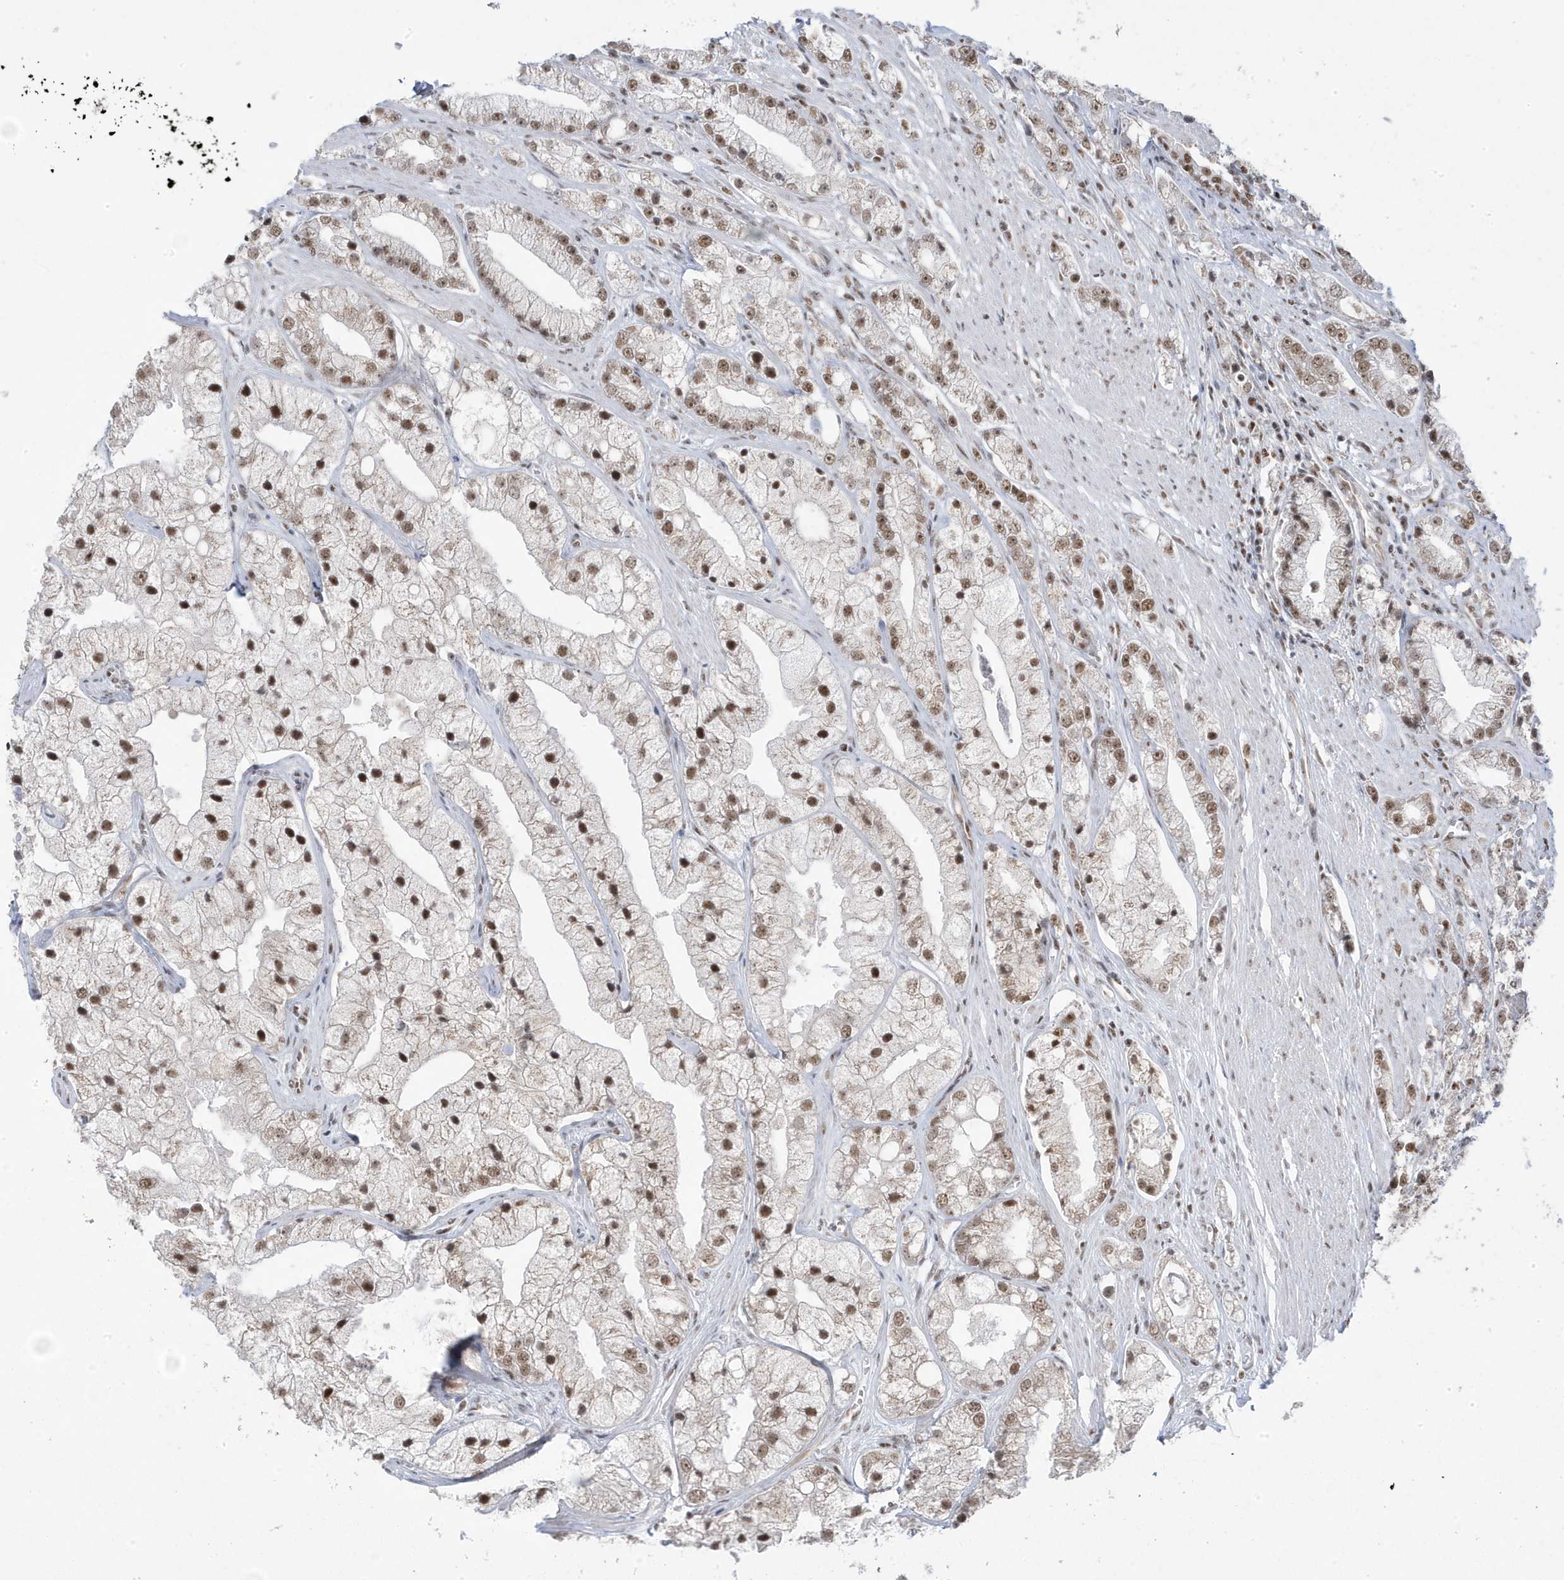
{"staining": {"intensity": "moderate", "quantity": ">75%", "location": "nuclear"}, "tissue": "prostate cancer", "cell_type": "Tumor cells", "image_type": "cancer", "snomed": [{"axis": "morphology", "description": "Adenocarcinoma, High grade"}, {"axis": "topography", "description": "Prostate"}], "caption": "This is a photomicrograph of immunohistochemistry (IHC) staining of high-grade adenocarcinoma (prostate), which shows moderate staining in the nuclear of tumor cells.", "gene": "MTREX", "patient": {"sex": "male", "age": 50}}